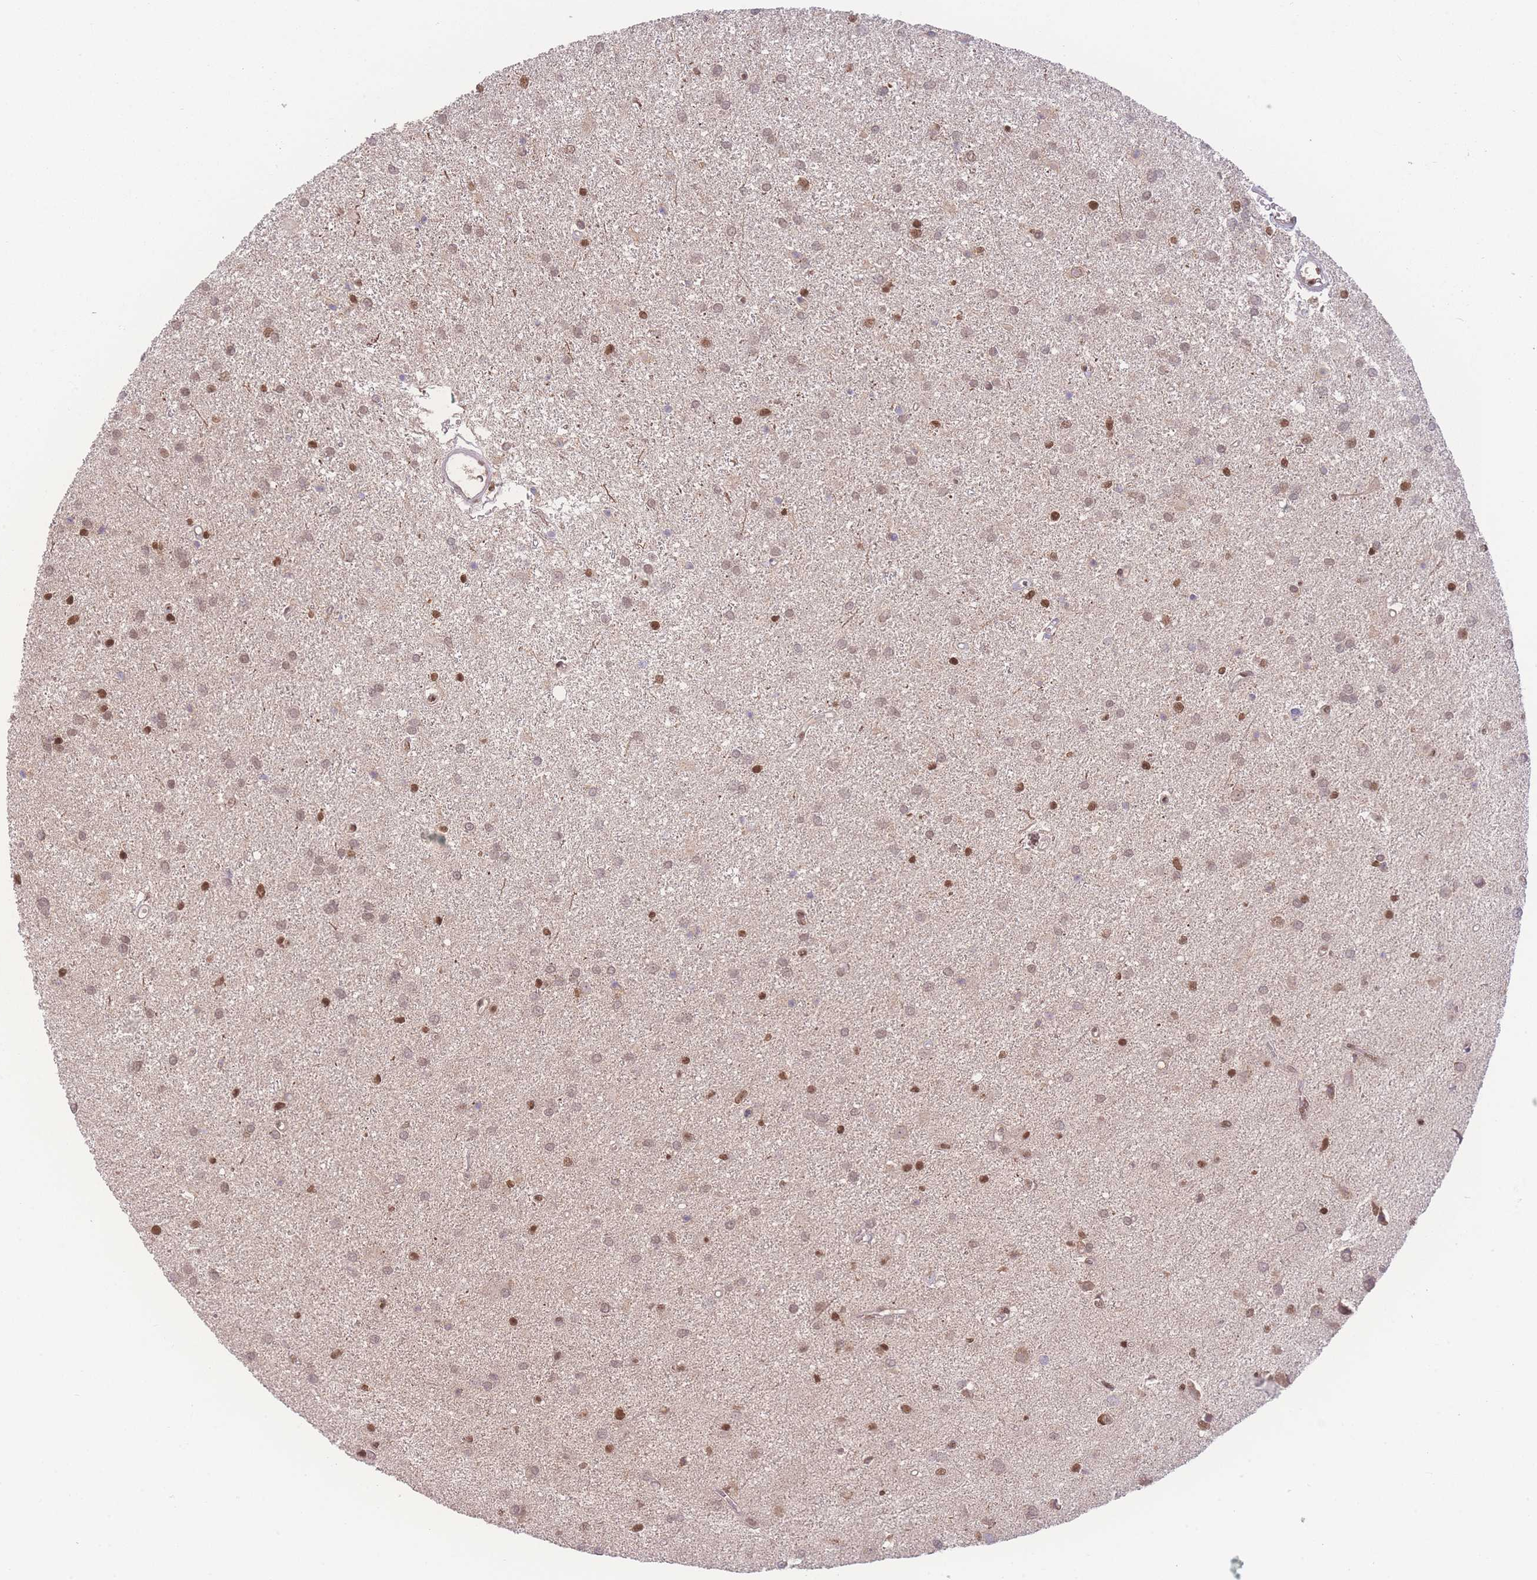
{"staining": {"intensity": "moderate", "quantity": "25%-75%", "location": "nuclear"}, "tissue": "glioma", "cell_type": "Tumor cells", "image_type": "cancer", "snomed": [{"axis": "morphology", "description": "Glioma, malignant, High grade"}, {"axis": "topography", "description": "Brain"}], "caption": "Malignant high-grade glioma stained with DAB IHC reveals medium levels of moderate nuclear expression in approximately 25%-75% of tumor cells.", "gene": "RAVER1", "patient": {"sex": "female", "age": 50}}